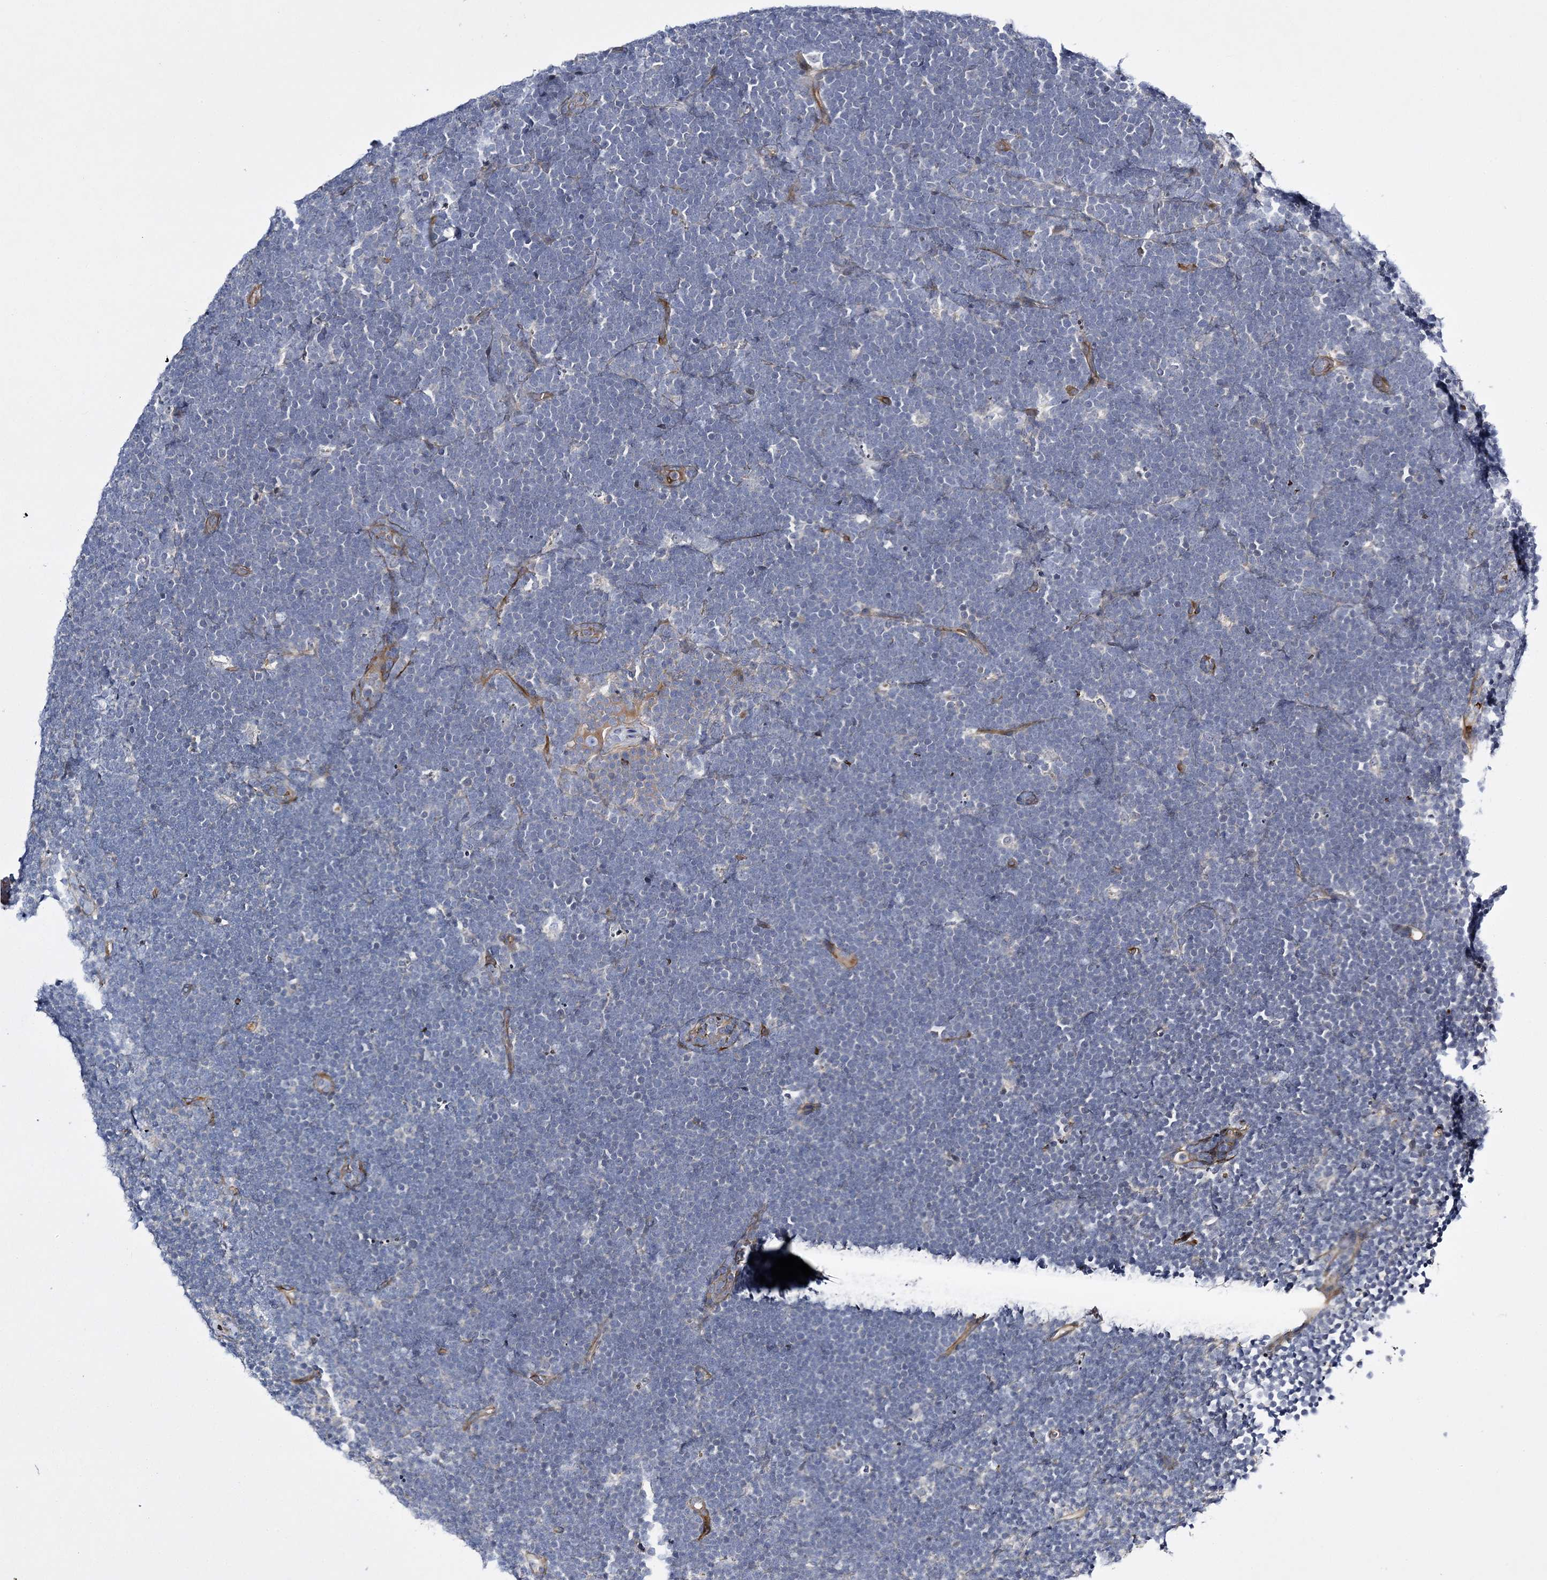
{"staining": {"intensity": "negative", "quantity": "none", "location": "none"}, "tissue": "lymphoma", "cell_type": "Tumor cells", "image_type": "cancer", "snomed": [{"axis": "morphology", "description": "Malignant lymphoma, non-Hodgkin's type, High grade"}, {"axis": "topography", "description": "Lymph node"}], "caption": "A micrograph of high-grade malignant lymphoma, non-Hodgkin's type stained for a protein demonstrates no brown staining in tumor cells. The staining was performed using DAB (3,3'-diaminobenzidine) to visualize the protein expression in brown, while the nuclei were stained in blue with hematoxylin (Magnification: 20x).", "gene": "CALN1", "patient": {"sex": "male", "age": 13}}